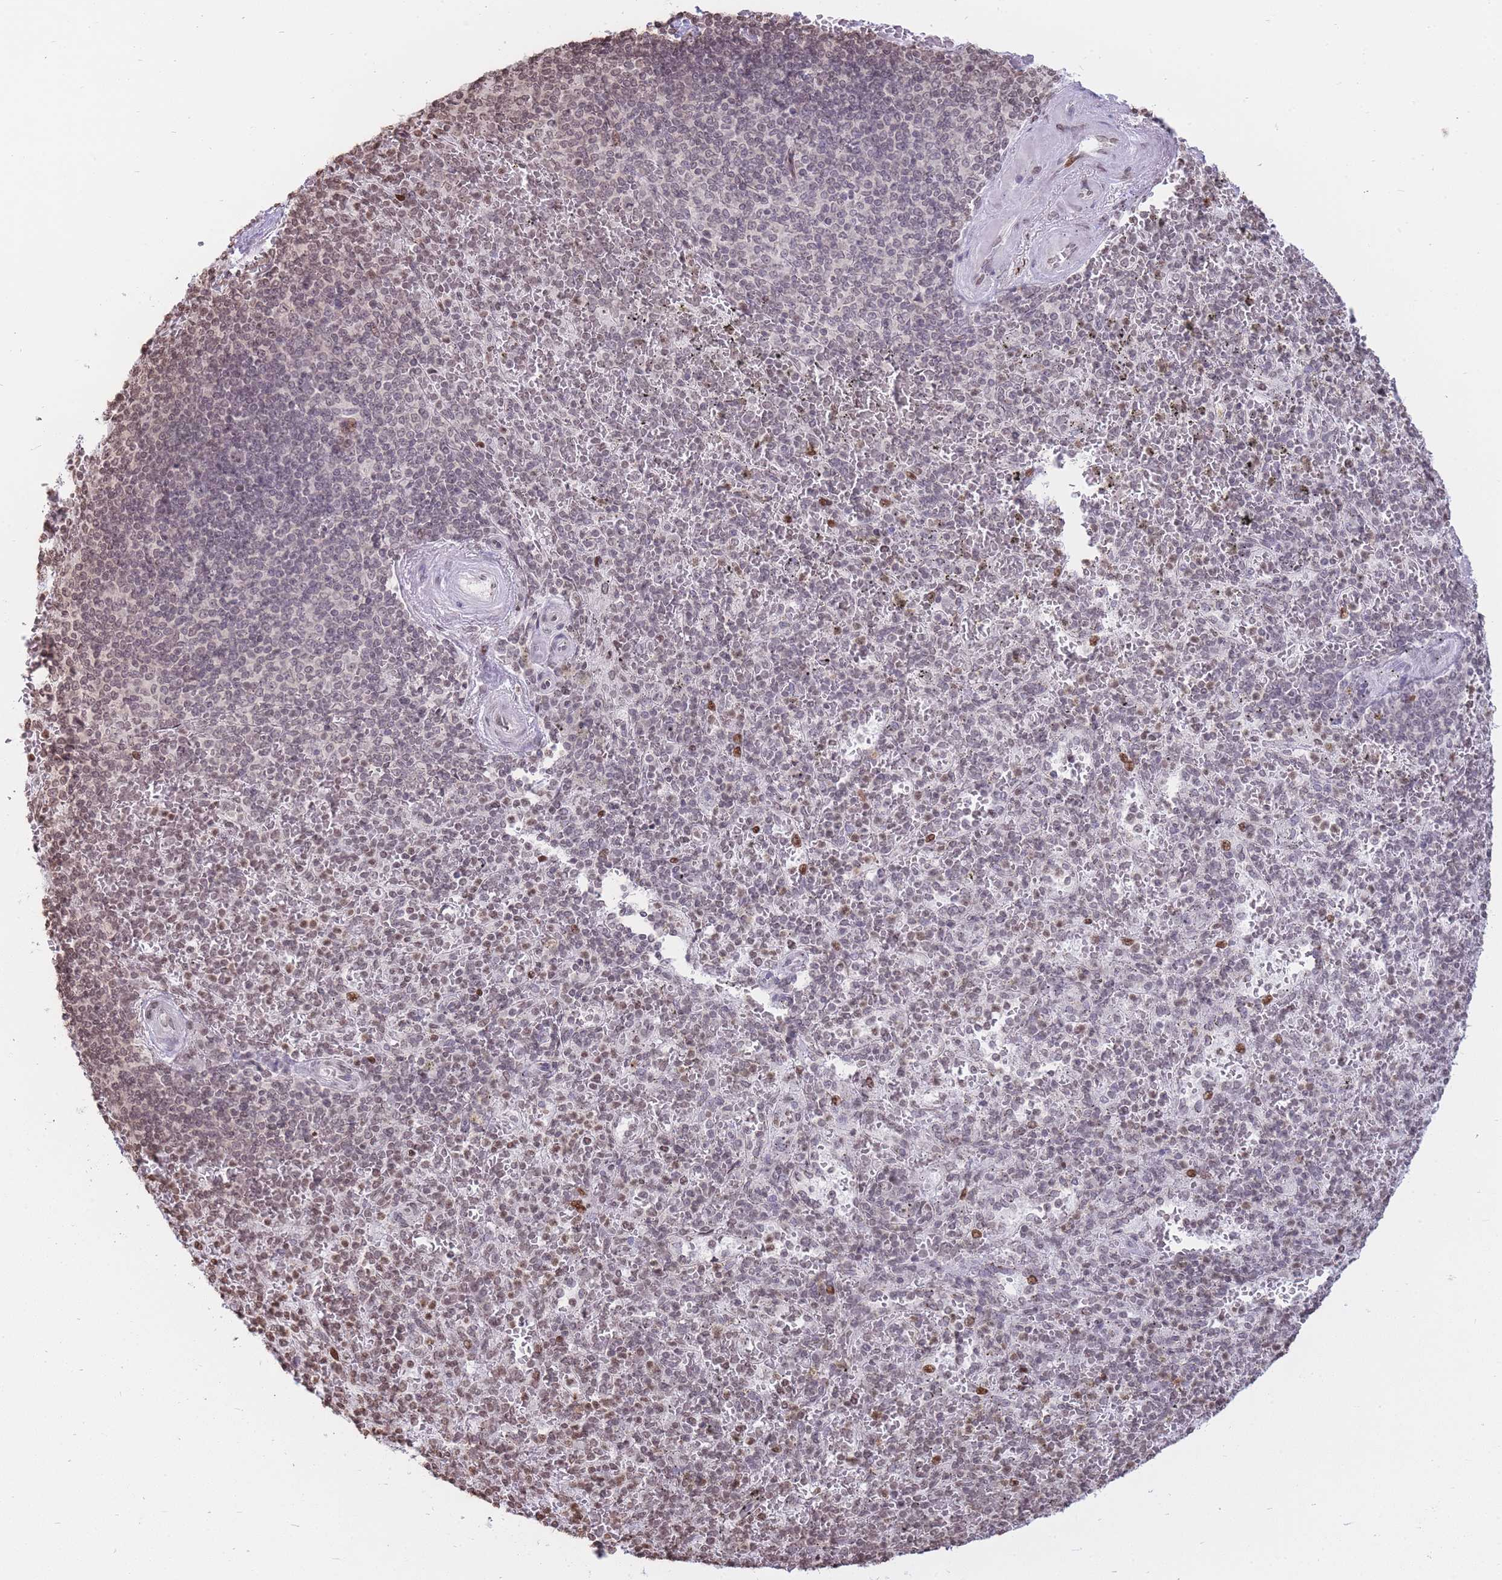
{"staining": {"intensity": "moderate", "quantity": "25%-75%", "location": "nuclear"}, "tissue": "spleen", "cell_type": "Cells in red pulp", "image_type": "normal", "snomed": [{"axis": "morphology", "description": "Normal tissue, NOS"}, {"axis": "topography", "description": "Spleen"}], "caption": "An IHC micrograph of normal tissue is shown. Protein staining in brown labels moderate nuclear positivity in spleen within cells in red pulp. (DAB (3,3'-diaminobenzidine) = brown stain, brightfield microscopy at high magnification).", "gene": "SHISAL1", "patient": {"sex": "male", "age": 82}}